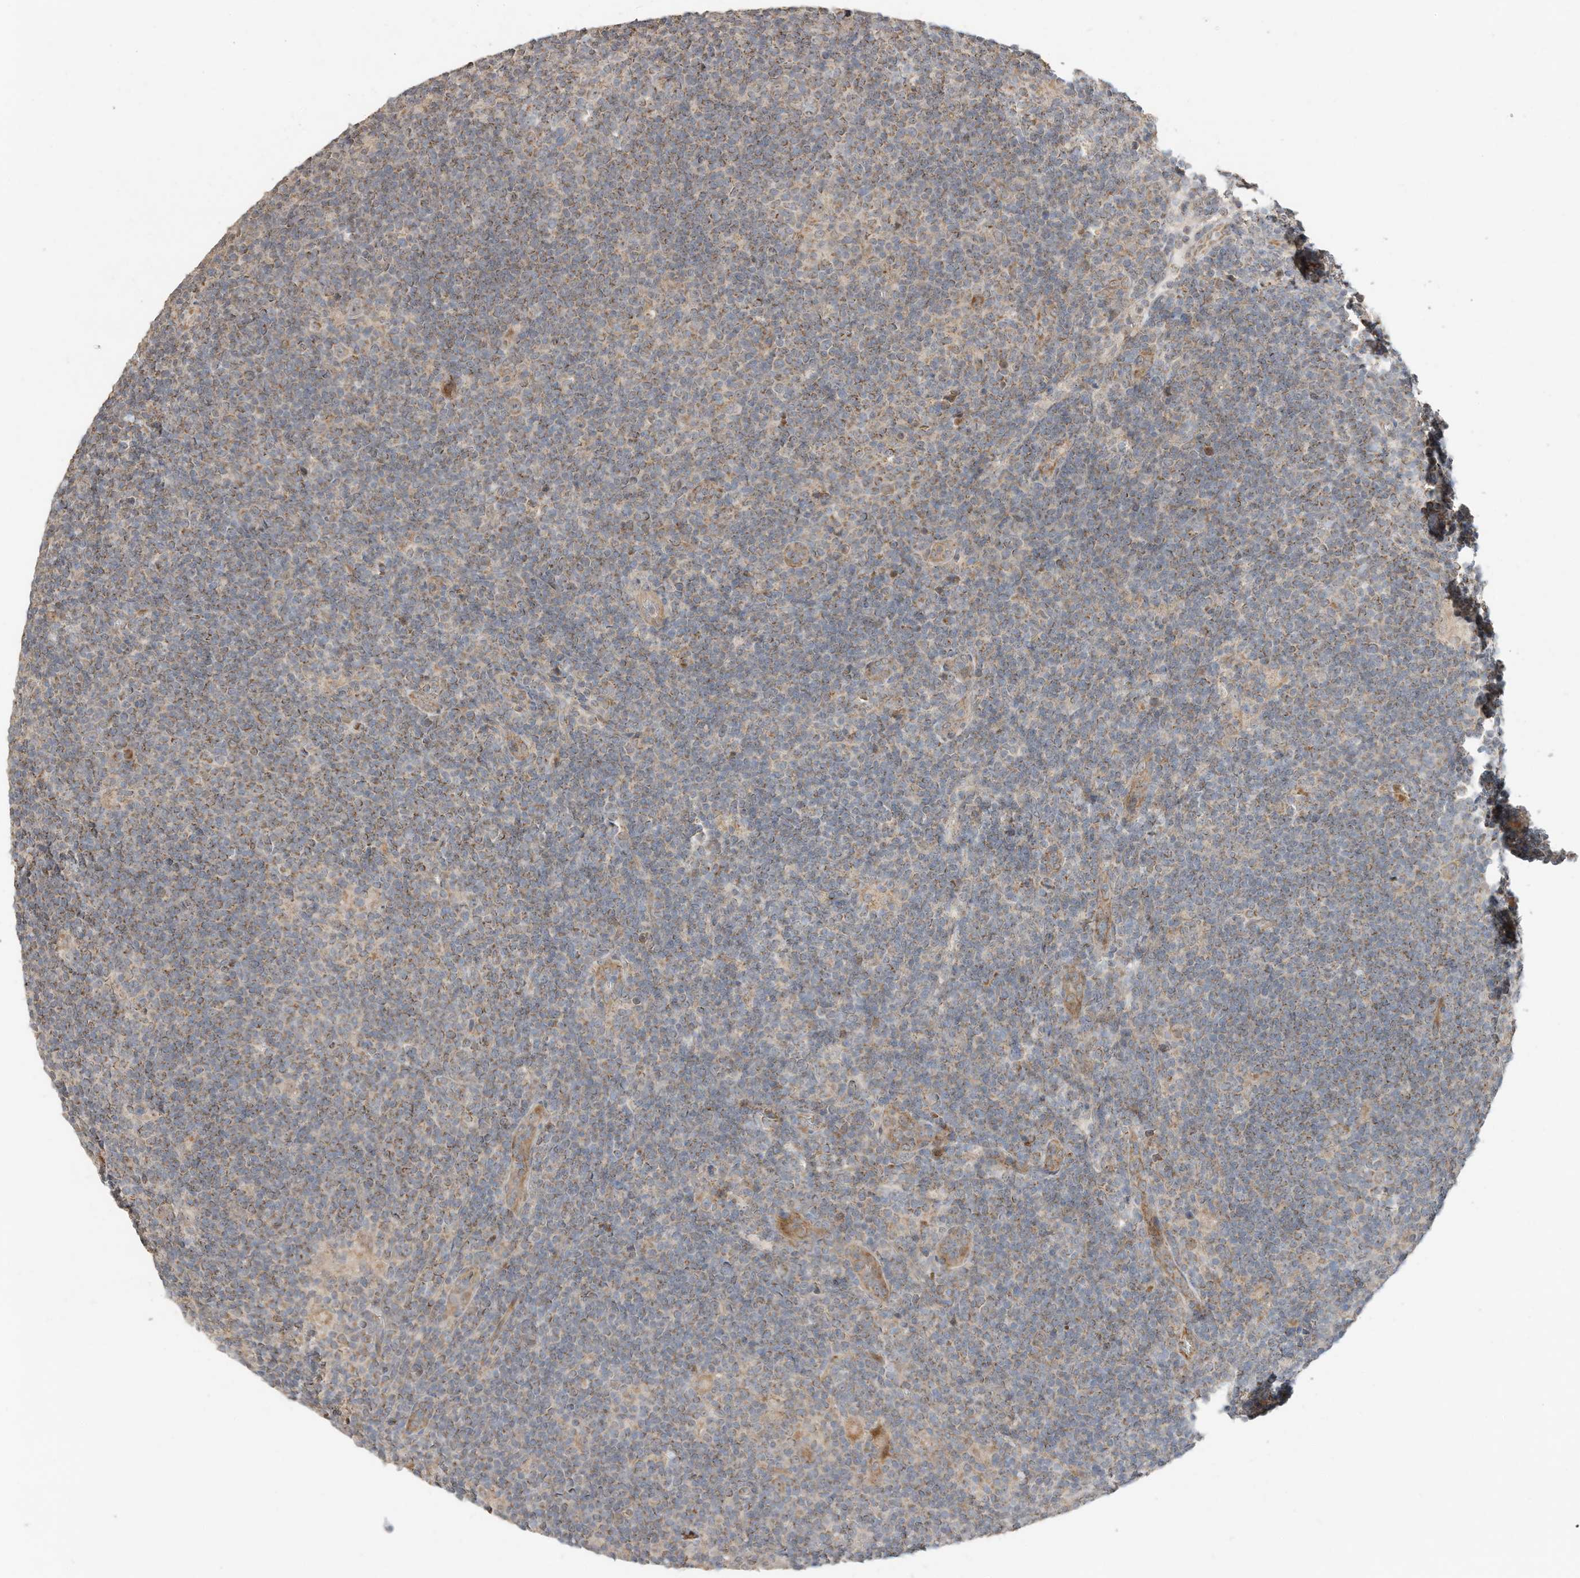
{"staining": {"intensity": "moderate", "quantity": ">75%", "location": "cytoplasmic/membranous"}, "tissue": "lymphoma", "cell_type": "Tumor cells", "image_type": "cancer", "snomed": [{"axis": "morphology", "description": "Hodgkin's disease, NOS"}, {"axis": "topography", "description": "Lymph node"}], "caption": "A medium amount of moderate cytoplasmic/membranous staining is seen in approximately >75% of tumor cells in lymphoma tissue.", "gene": "CAGE1", "patient": {"sex": "female", "age": 57}}